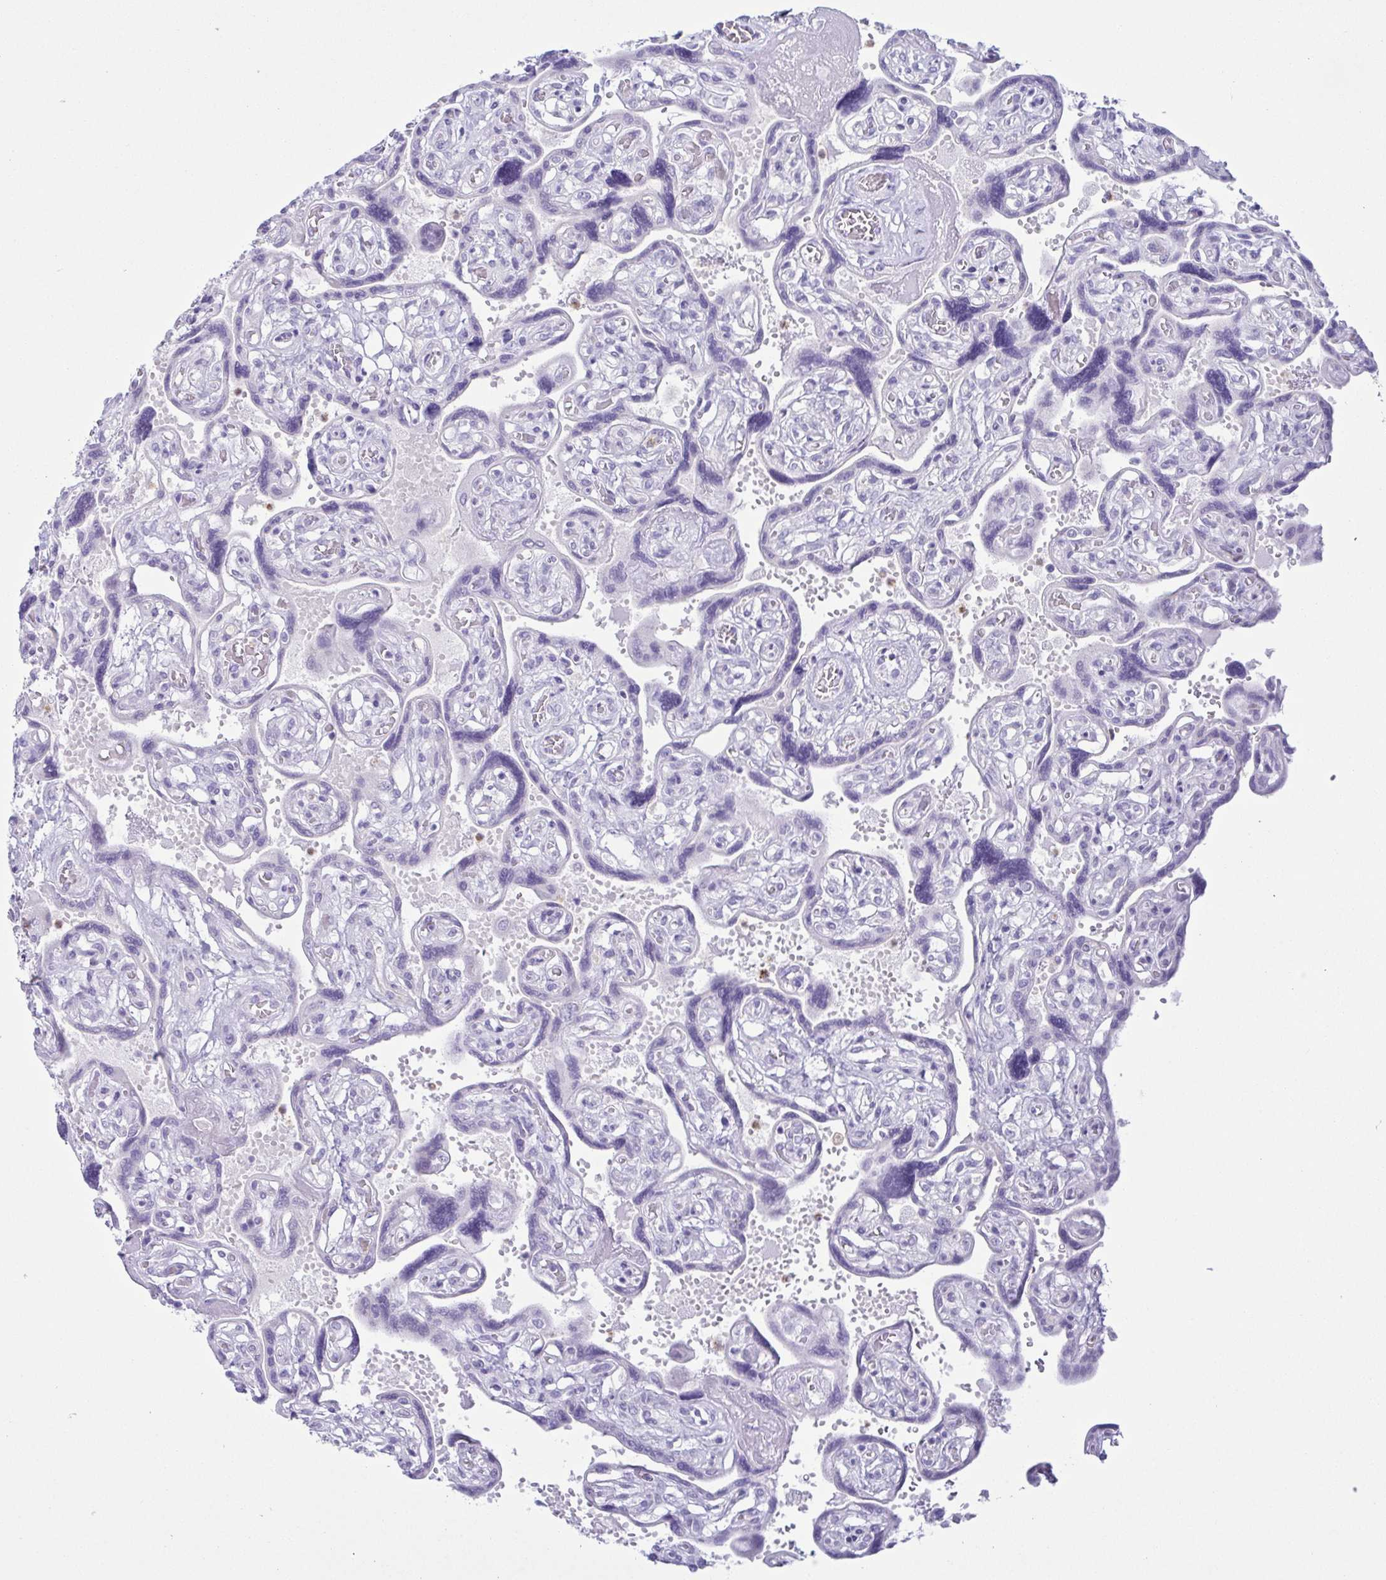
{"staining": {"intensity": "moderate", "quantity": "25%-75%", "location": "cytoplasmic/membranous"}, "tissue": "placenta", "cell_type": "Decidual cells", "image_type": "normal", "snomed": [{"axis": "morphology", "description": "Normal tissue, NOS"}, {"axis": "topography", "description": "Placenta"}], "caption": "DAB (3,3'-diaminobenzidine) immunohistochemical staining of unremarkable placenta reveals moderate cytoplasmic/membranous protein staining in approximately 25%-75% of decidual cells.", "gene": "AZU1", "patient": {"sex": "female", "age": 32}}